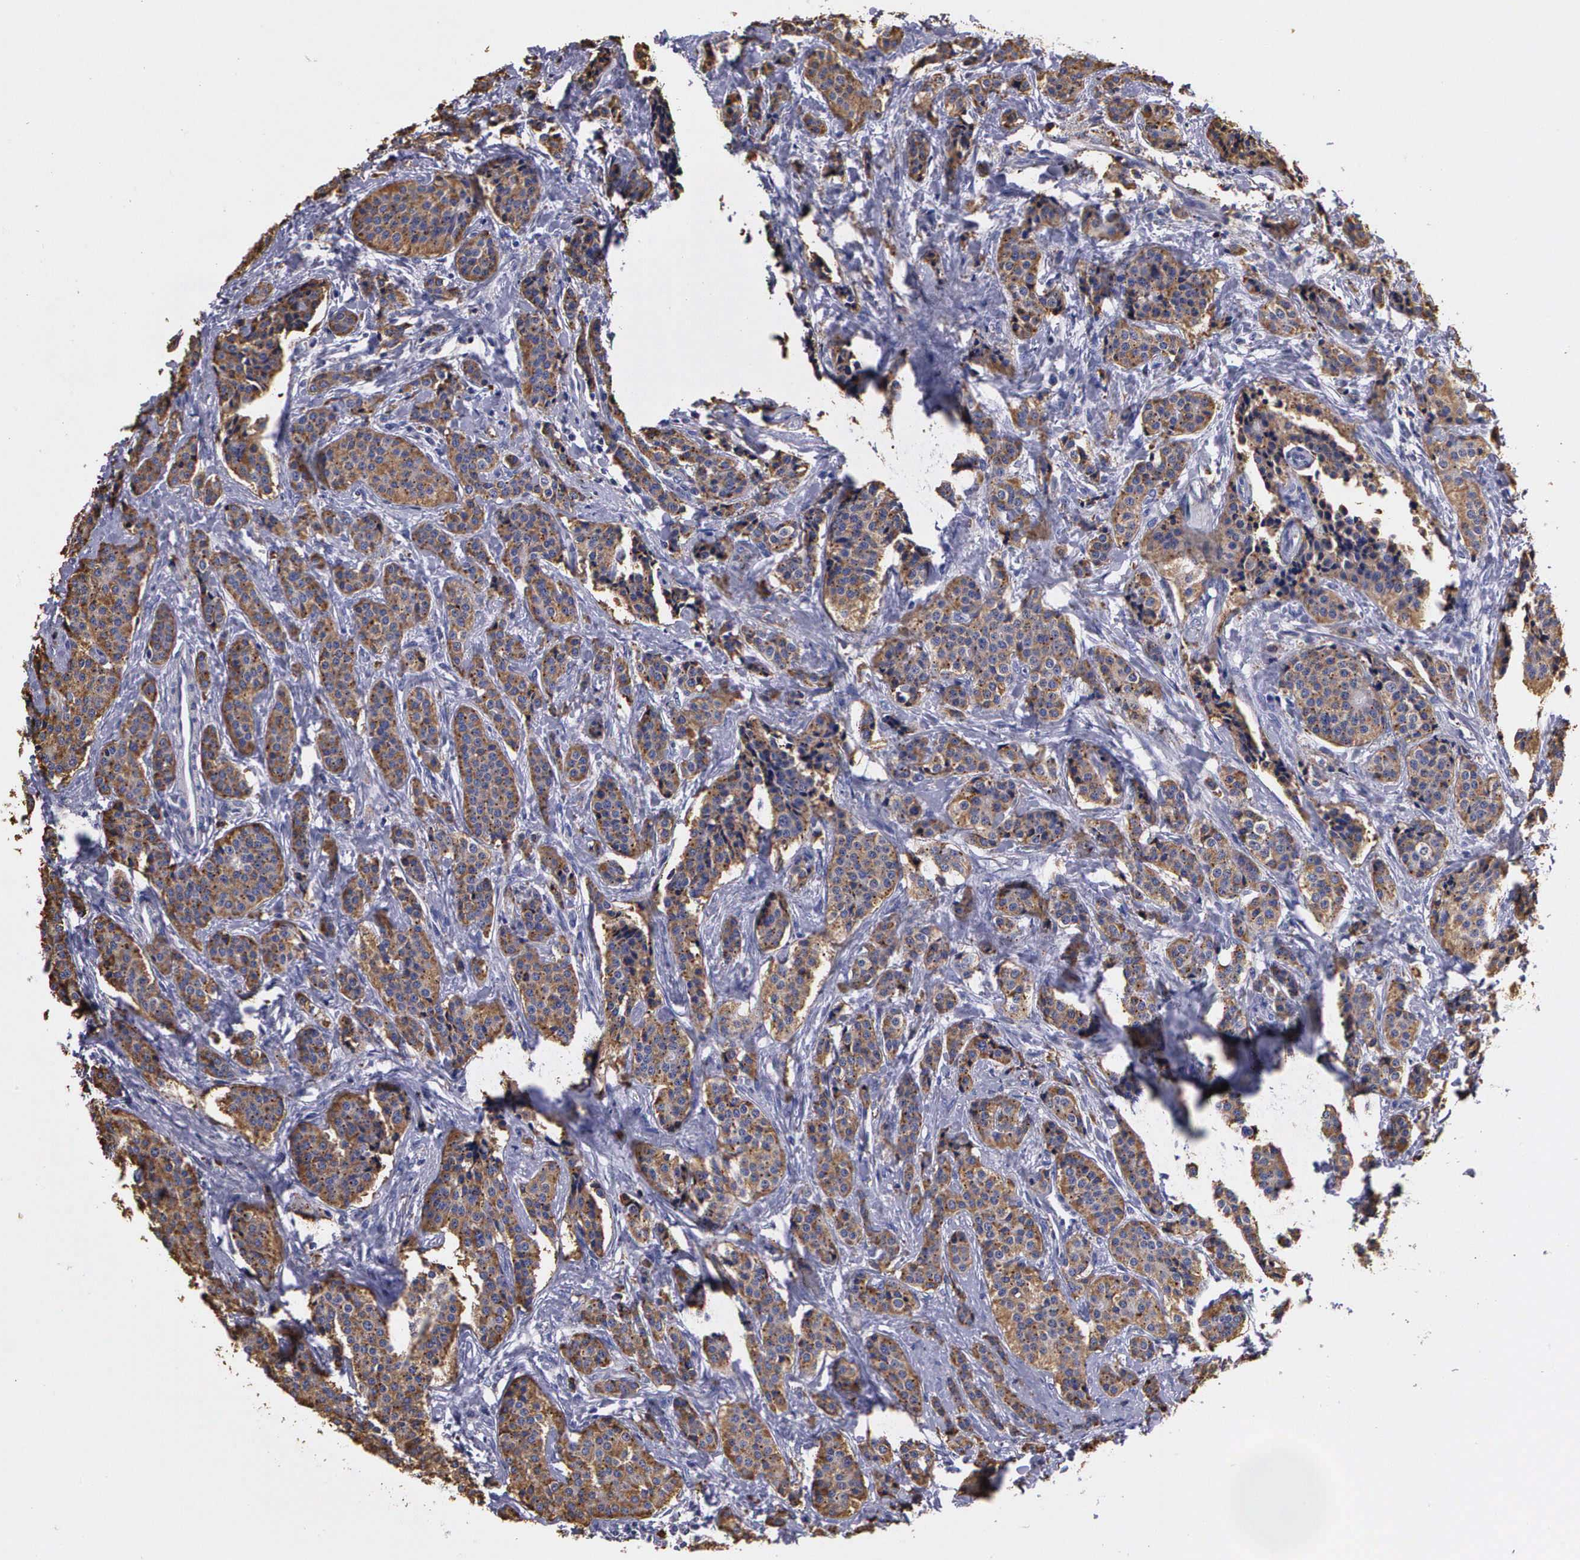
{"staining": {"intensity": "moderate", "quantity": ">75%", "location": "cytoplasmic/membranous"}, "tissue": "carcinoid", "cell_type": "Tumor cells", "image_type": "cancer", "snomed": [{"axis": "morphology", "description": "Carcinoid, malignant, NOS"}, {"axis": "topography", "description": "Small intestine"}], "caption": "The immunohistochemical stain highlights moderate cytoplasmic/membranous staining in tumor cells of carcinoid tissue.", "gene": "CRELD2", "patient": {"sex": "male", "age": 63}}